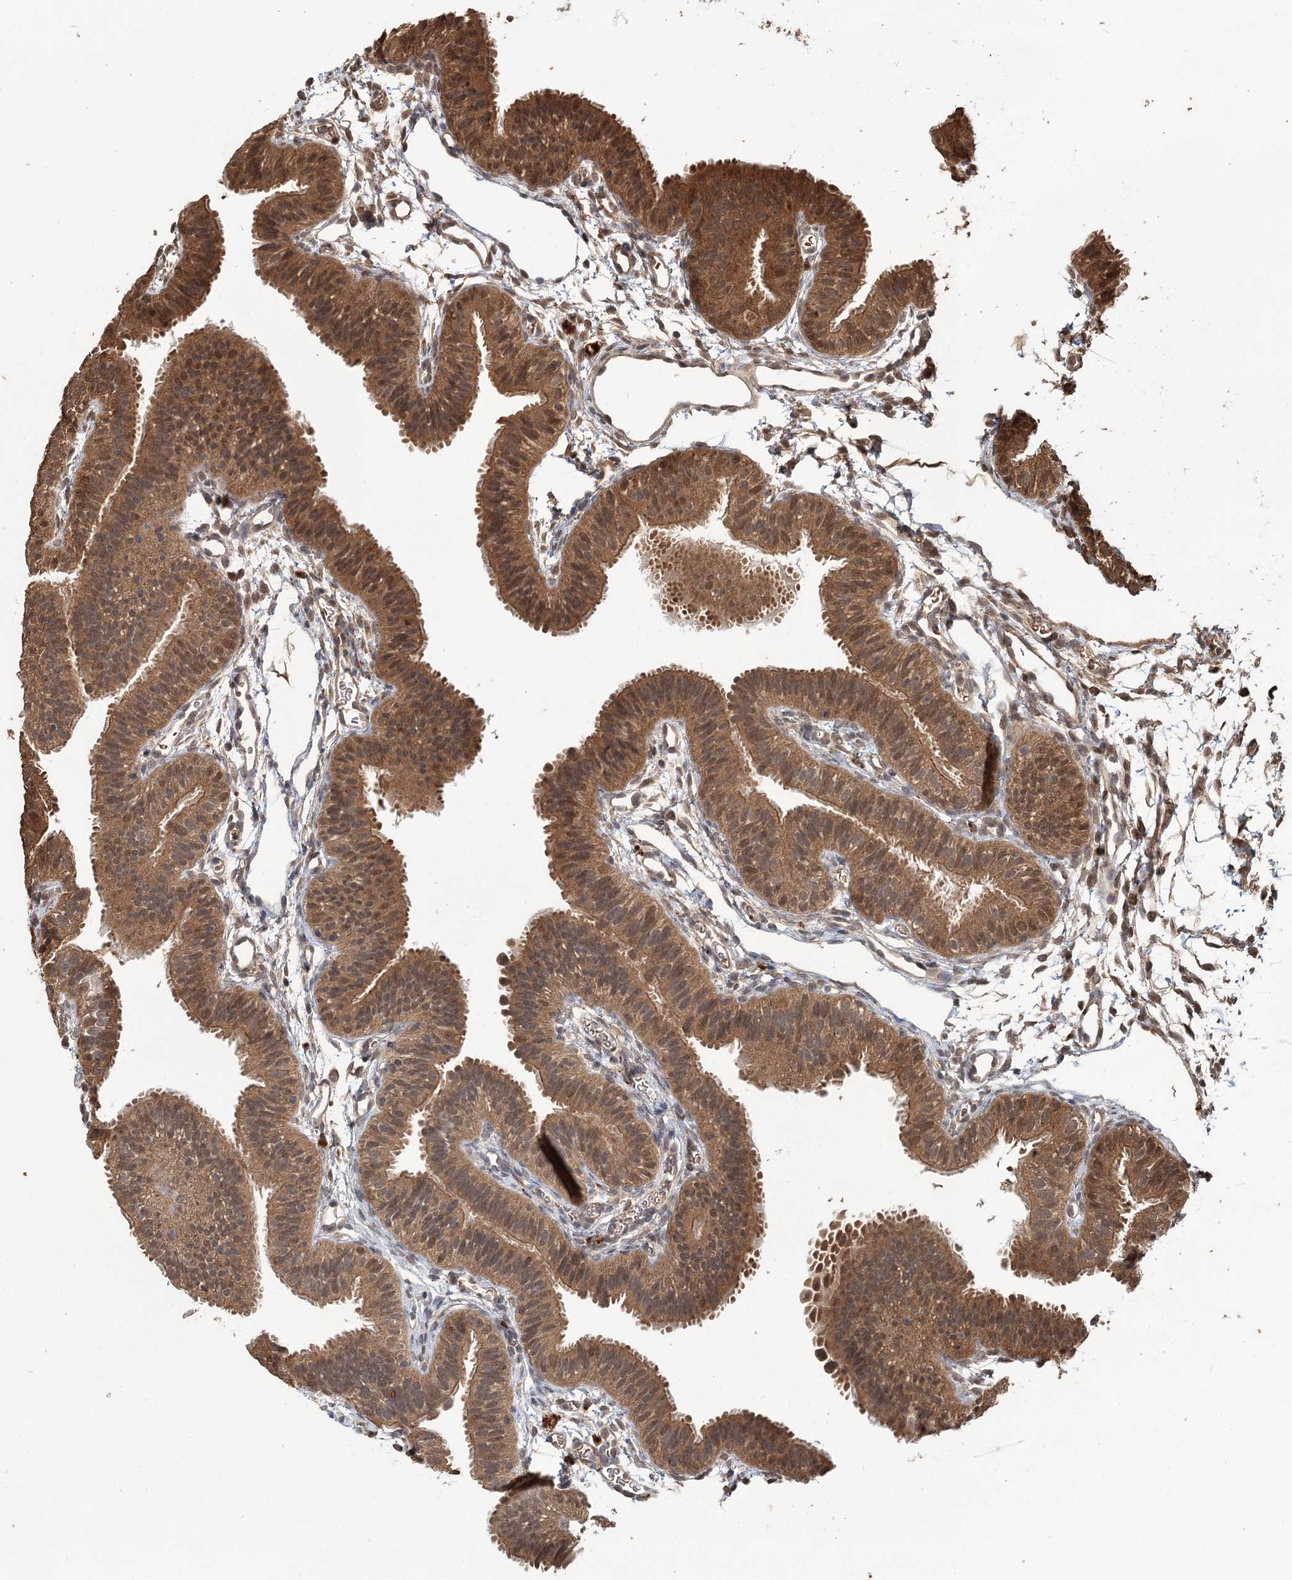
{"staining": {"intensity": "moderate", "quantity": ">75%", "location": "cytoplasmic/membranous,nuclear"}, "tissue": "fallopian tube", "cell_type": "Glandular cells", "image_type": "normal", "snomed": [{"axis": "morphology", "description": "Normal tissue, NOS"}, {"axis": "topography", "description": "Fallopian tube"}], "caption": "This micrograph shows unremarkable fallopian tube stained with IHC to label a protein in brown. The cytoplasmic/membranous,nuclear of glandular cells show moderate positivity for the protein. Nuclei are counter-stained blue.", "gene": "N6AMT1", "patient": {"sex": "female", "age": 35}}